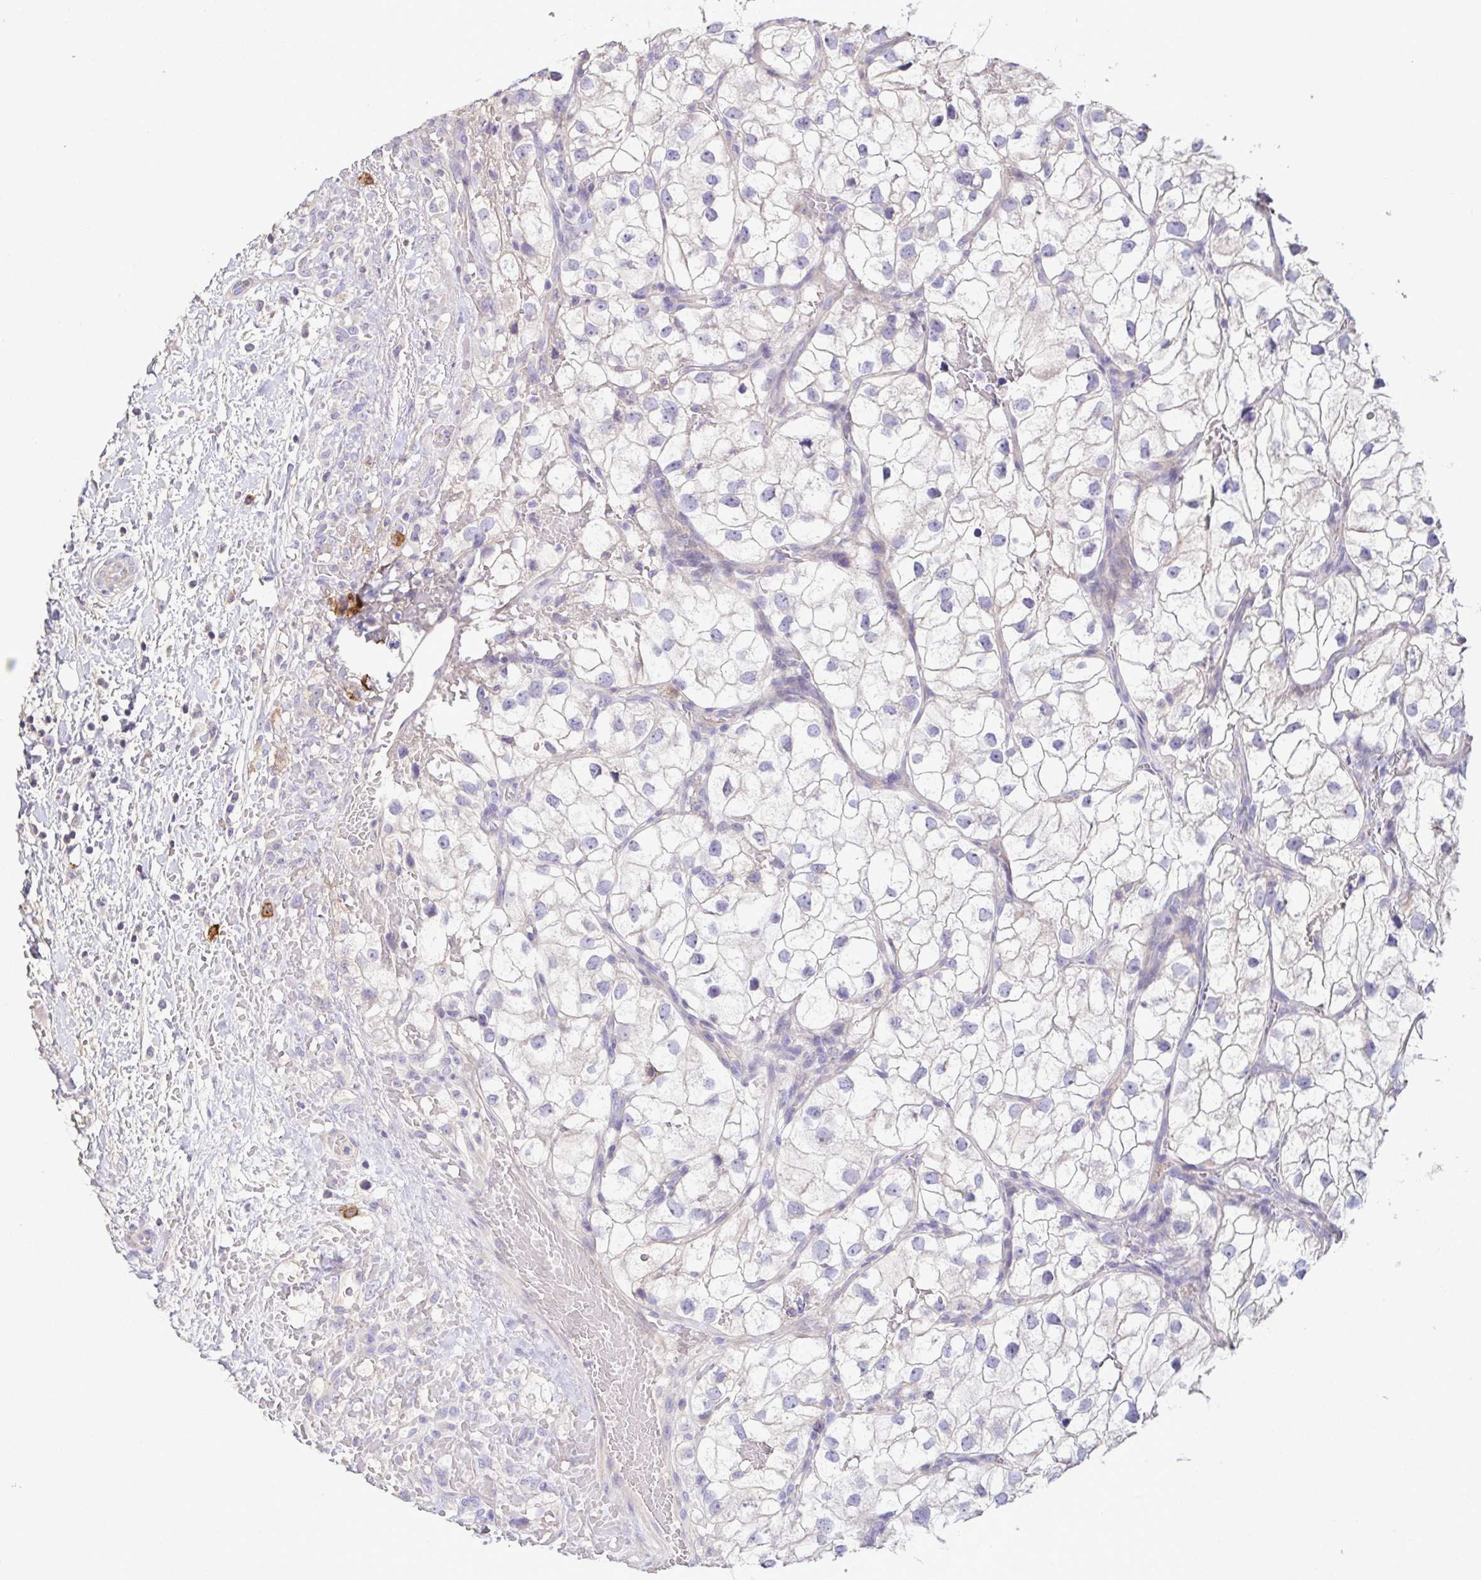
{"staining": {"intensity": "negative", "quantity": "none", "location": "none"}, "tissue": "renal cancer", "cell_type": "Tumor cells", "image_type": "cancer", "snomed": [{"axis": "morphology", "description": "Adenocarcinoma, NOS"}, {"axis": "topography", "description": "Kidney"}], "caption": "Human renal adenocarcinoma stained for a protein using immunohistochemistry exhibits no staining in tumor cells.", "gene": "MARCO", "patient": {"sex": "male", "age": 59}}